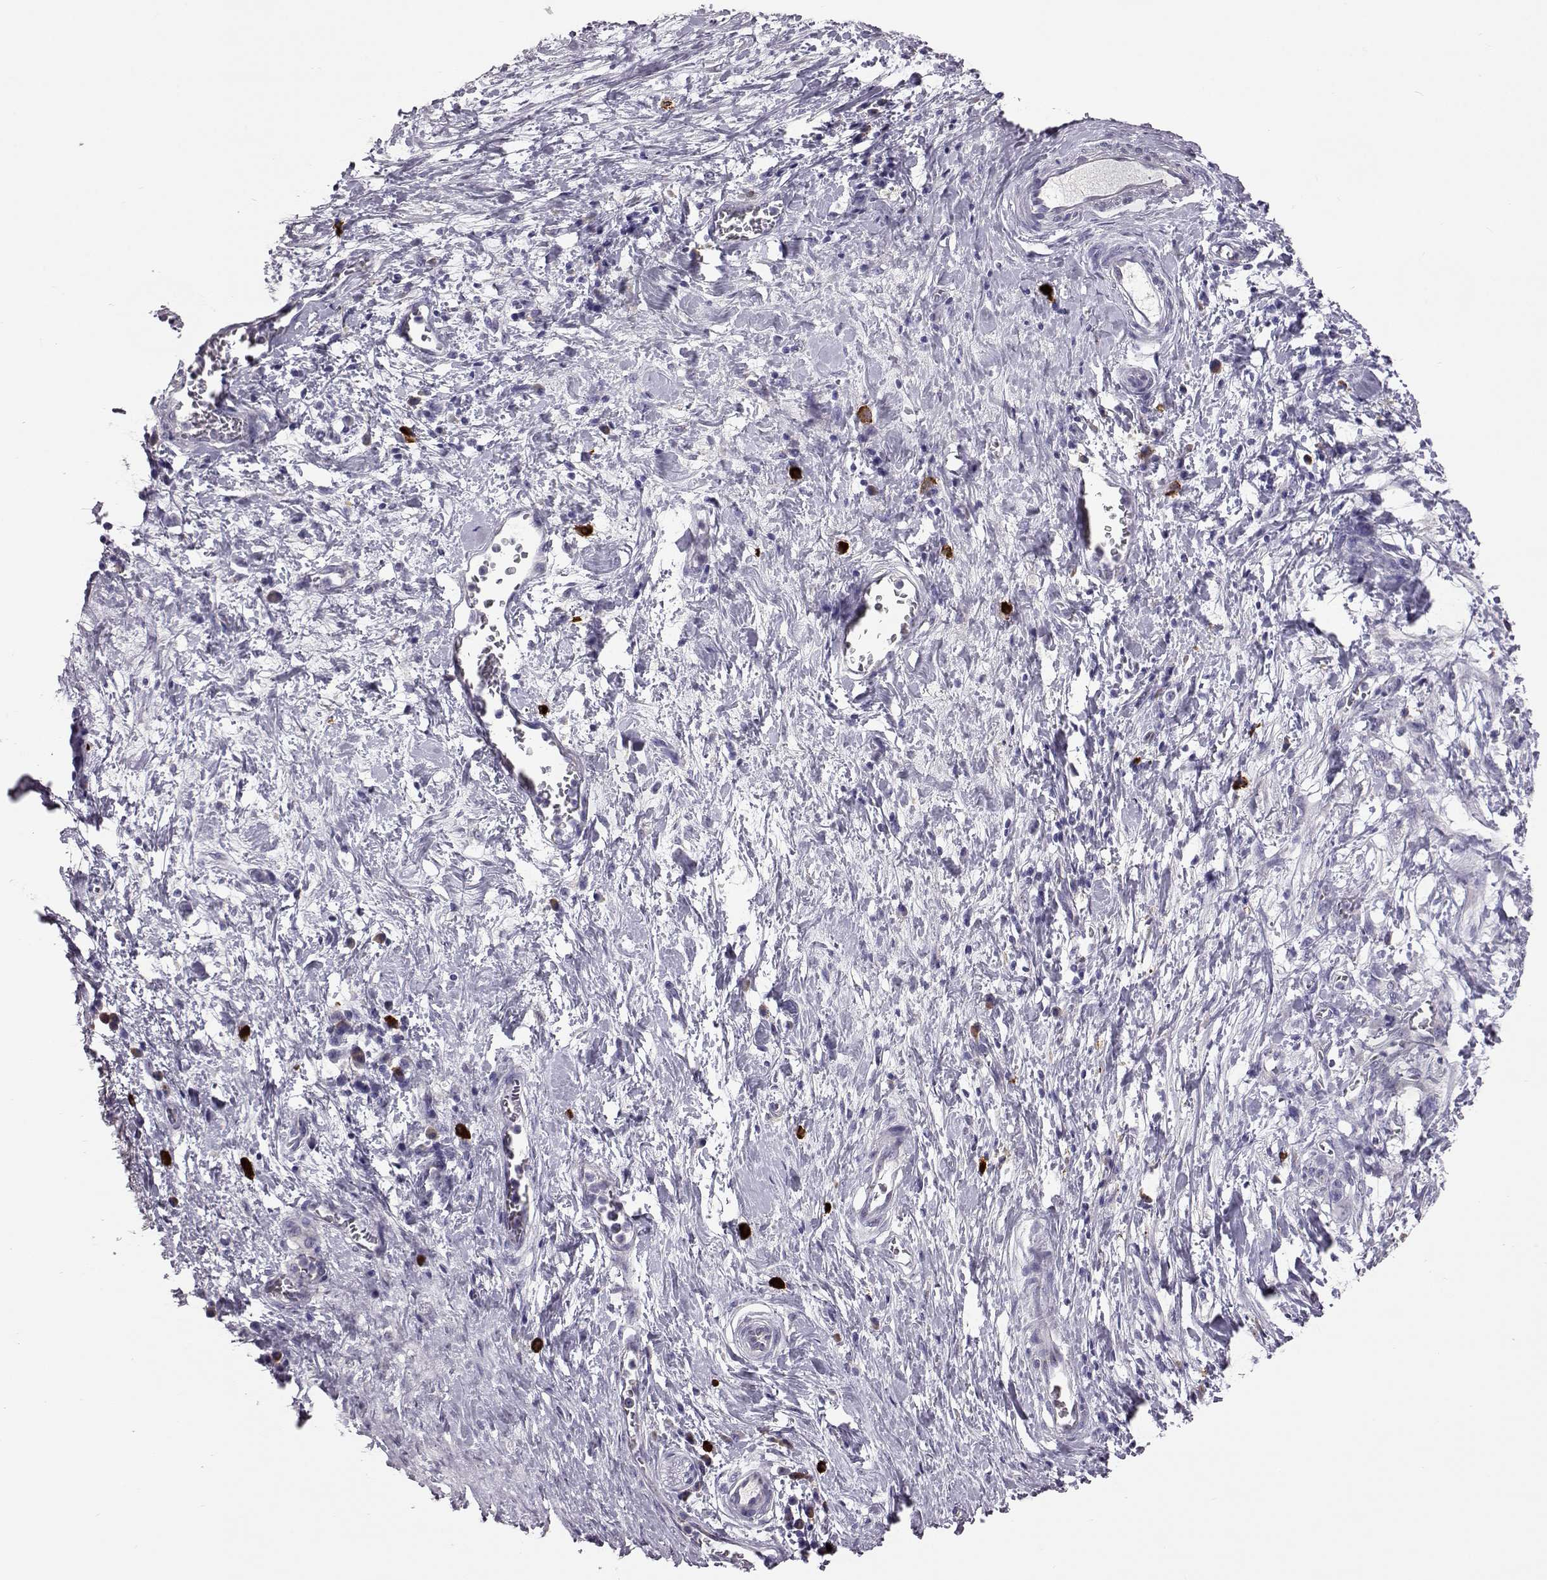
{"staining": {"intensity": "negative", "quantity": "none", "location": "none"}, "tissue": "stomach cancer", "cell_type": "Tumor cells", "image_type": "cancer", "snomed": [{"axis": "morphology", "description": "Normal tissue, NOS"}, {"axis": "morphology", "description": "Adenocarcinoma, NOS"}, {"axis": "topography", "description": "Stomach"}], "caption": "High magnification brightfield microscopy of stomach cancer stained with DAB (3,3'-diaminobenzidine) (brown) and counterstained with hematoxylin (blue): tumor cells show no significant expression. (DAB (3,3'-diaminobenzidine) IHC visualized using brightfield microscopy, high magnification).", "gene": "ADGRG5", "patient": {"sex": "female", "age": 64}}